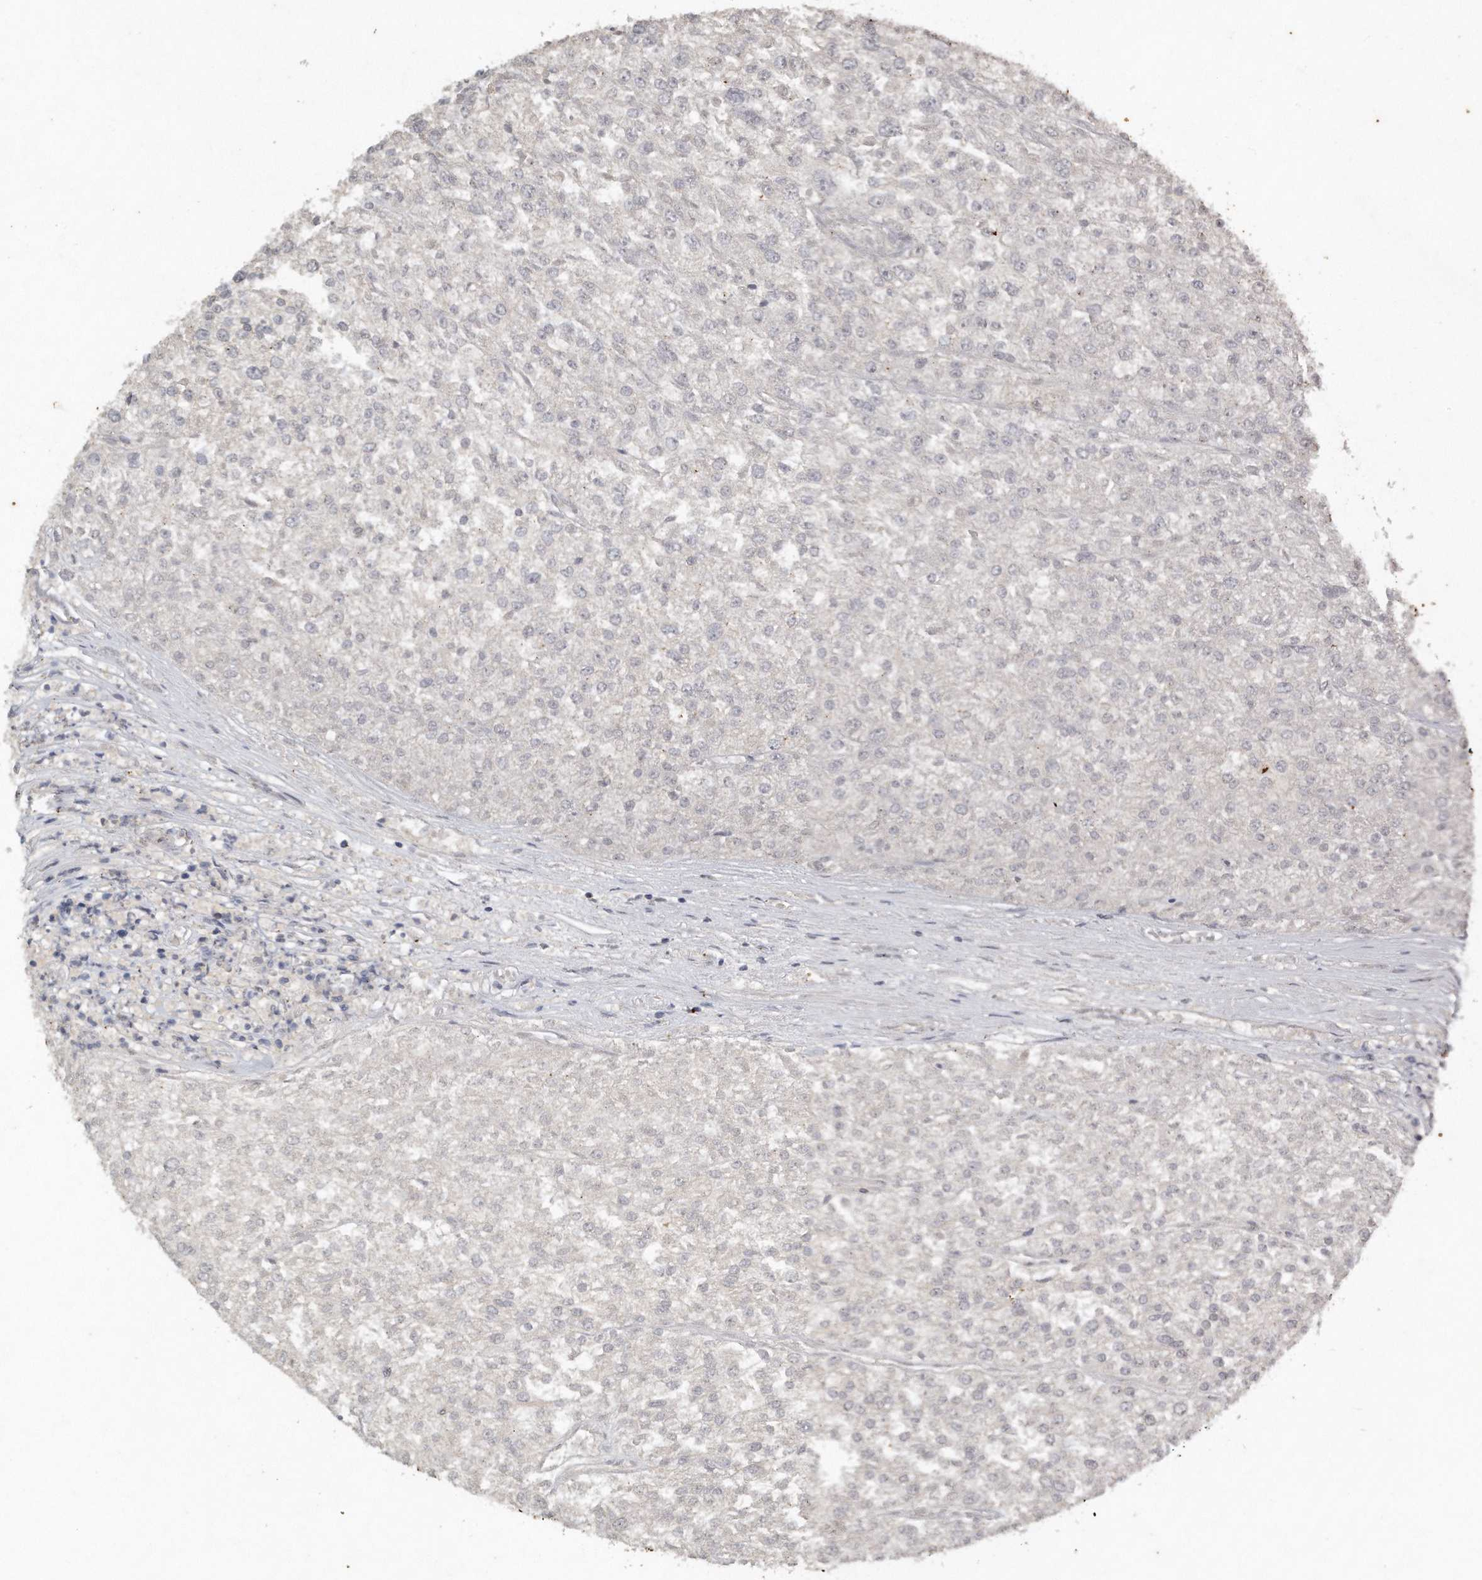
{"staining": {"intensity": "negative", "quantity": "none", "location": "none"}, "tissue": "renal cancer", "cell_type": "Tumor cells", "image_type": "cancer", "snomed": [{"axis": "morphology", "description": "Adenocarcinoma, NOS"}, {"axis": "topography", "description": "Kidney"}], "caption": "A high-resolution micrograph shows immunohistochemistry staining of renal cancer (adenocarcinoma), which displays no significant positivity in tumor cells.", "gene": "CAMK1", "patient": {"sex": "female", "age": 54}}